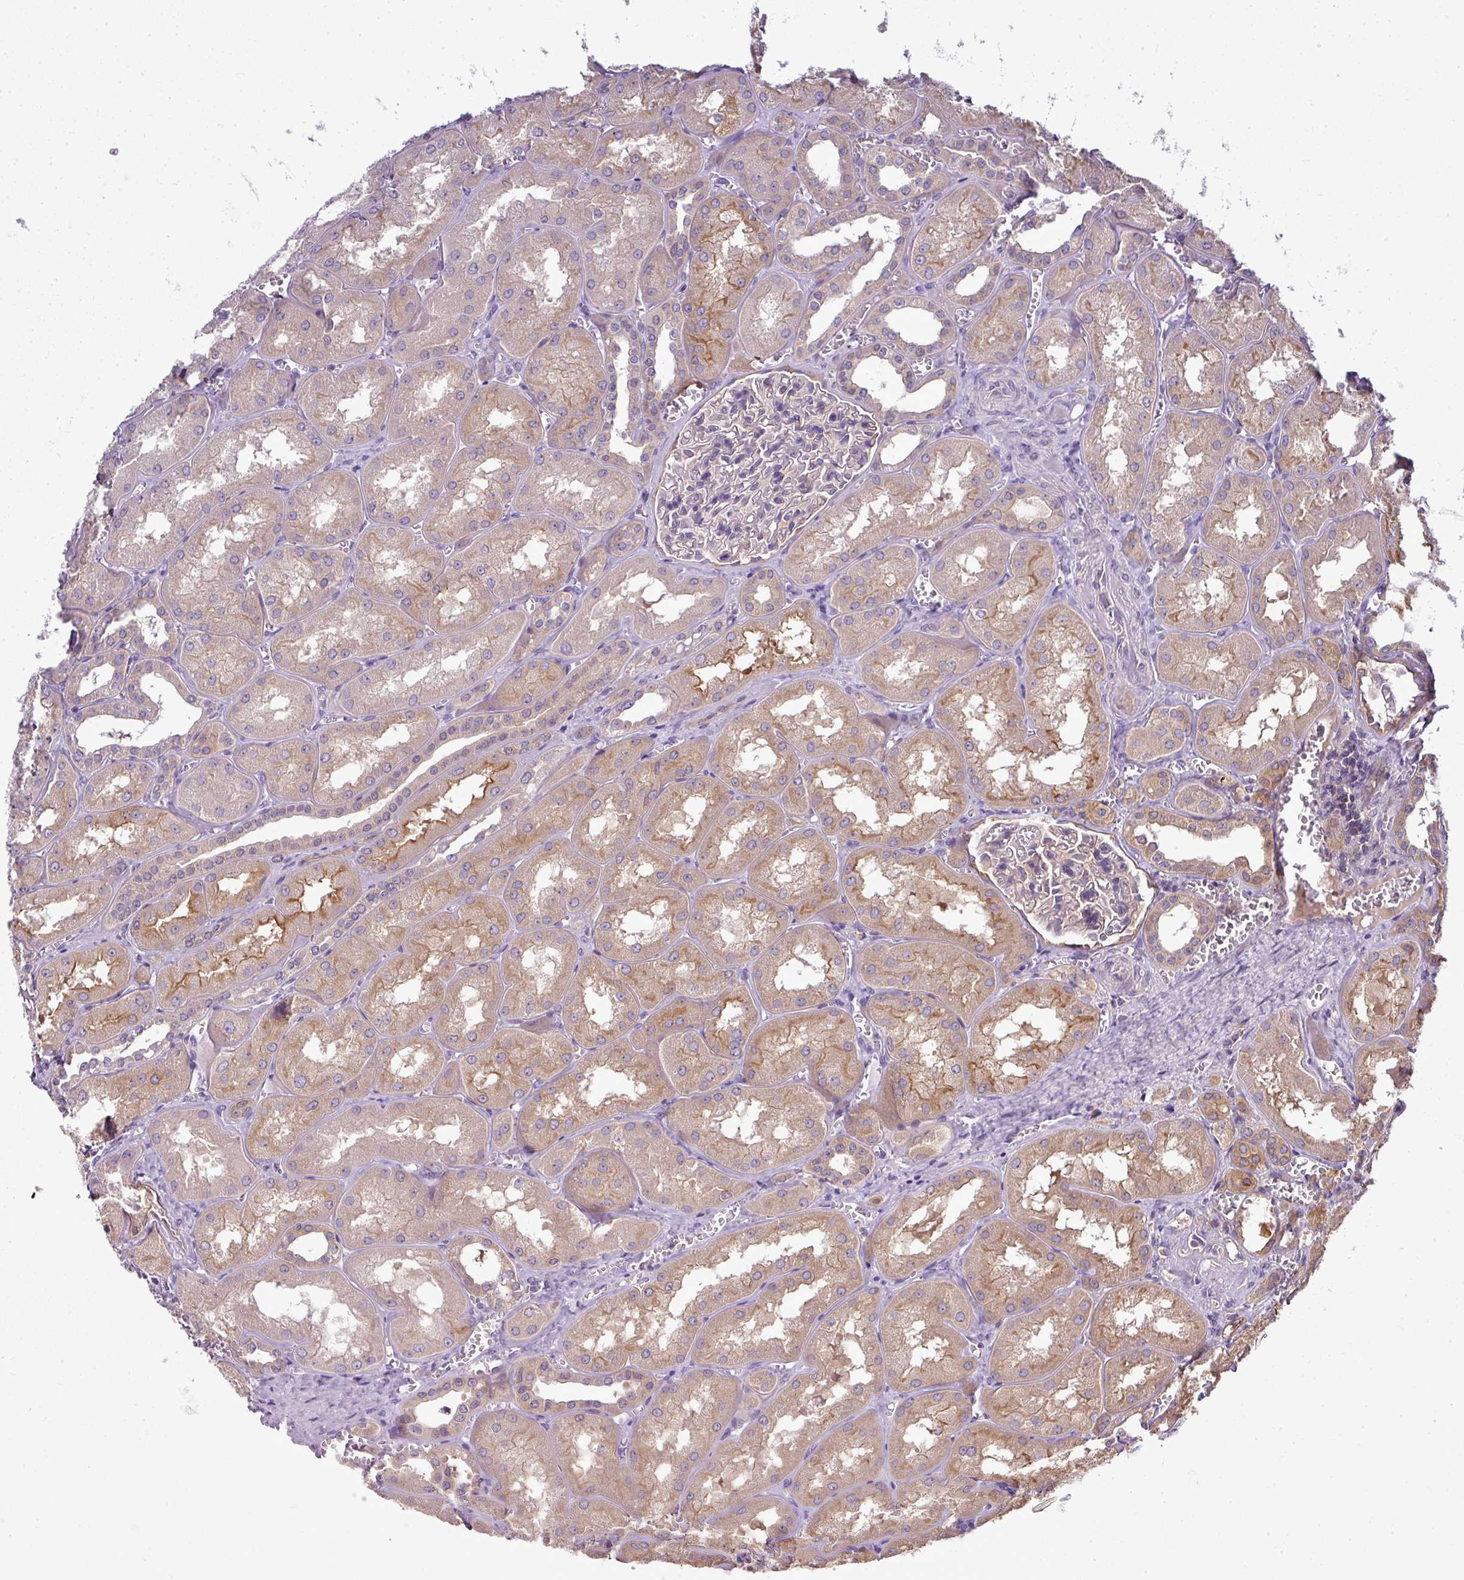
{"staining": {"intensity": "weak", "quantity": "<25%", "location": "cytoplasmic/membranous"}, "tissue": "kidney", "cell_type": "Cells in glomeruli", "image_type": "normal", "snomed": [{"axis": "morphology", "description": "Normal tissue, NOS"}, {"axis": "topography", "description": "Kidney"}], "caption": "Immunohistochemistry (IHC) micrograph of benign kidney stained for a protein (brown), which reveals no staining in cells in glomeruli. Nuclei are stained in blue.", "gene": "STAT5A", "patient": {"sex": "male", "age": 61}}